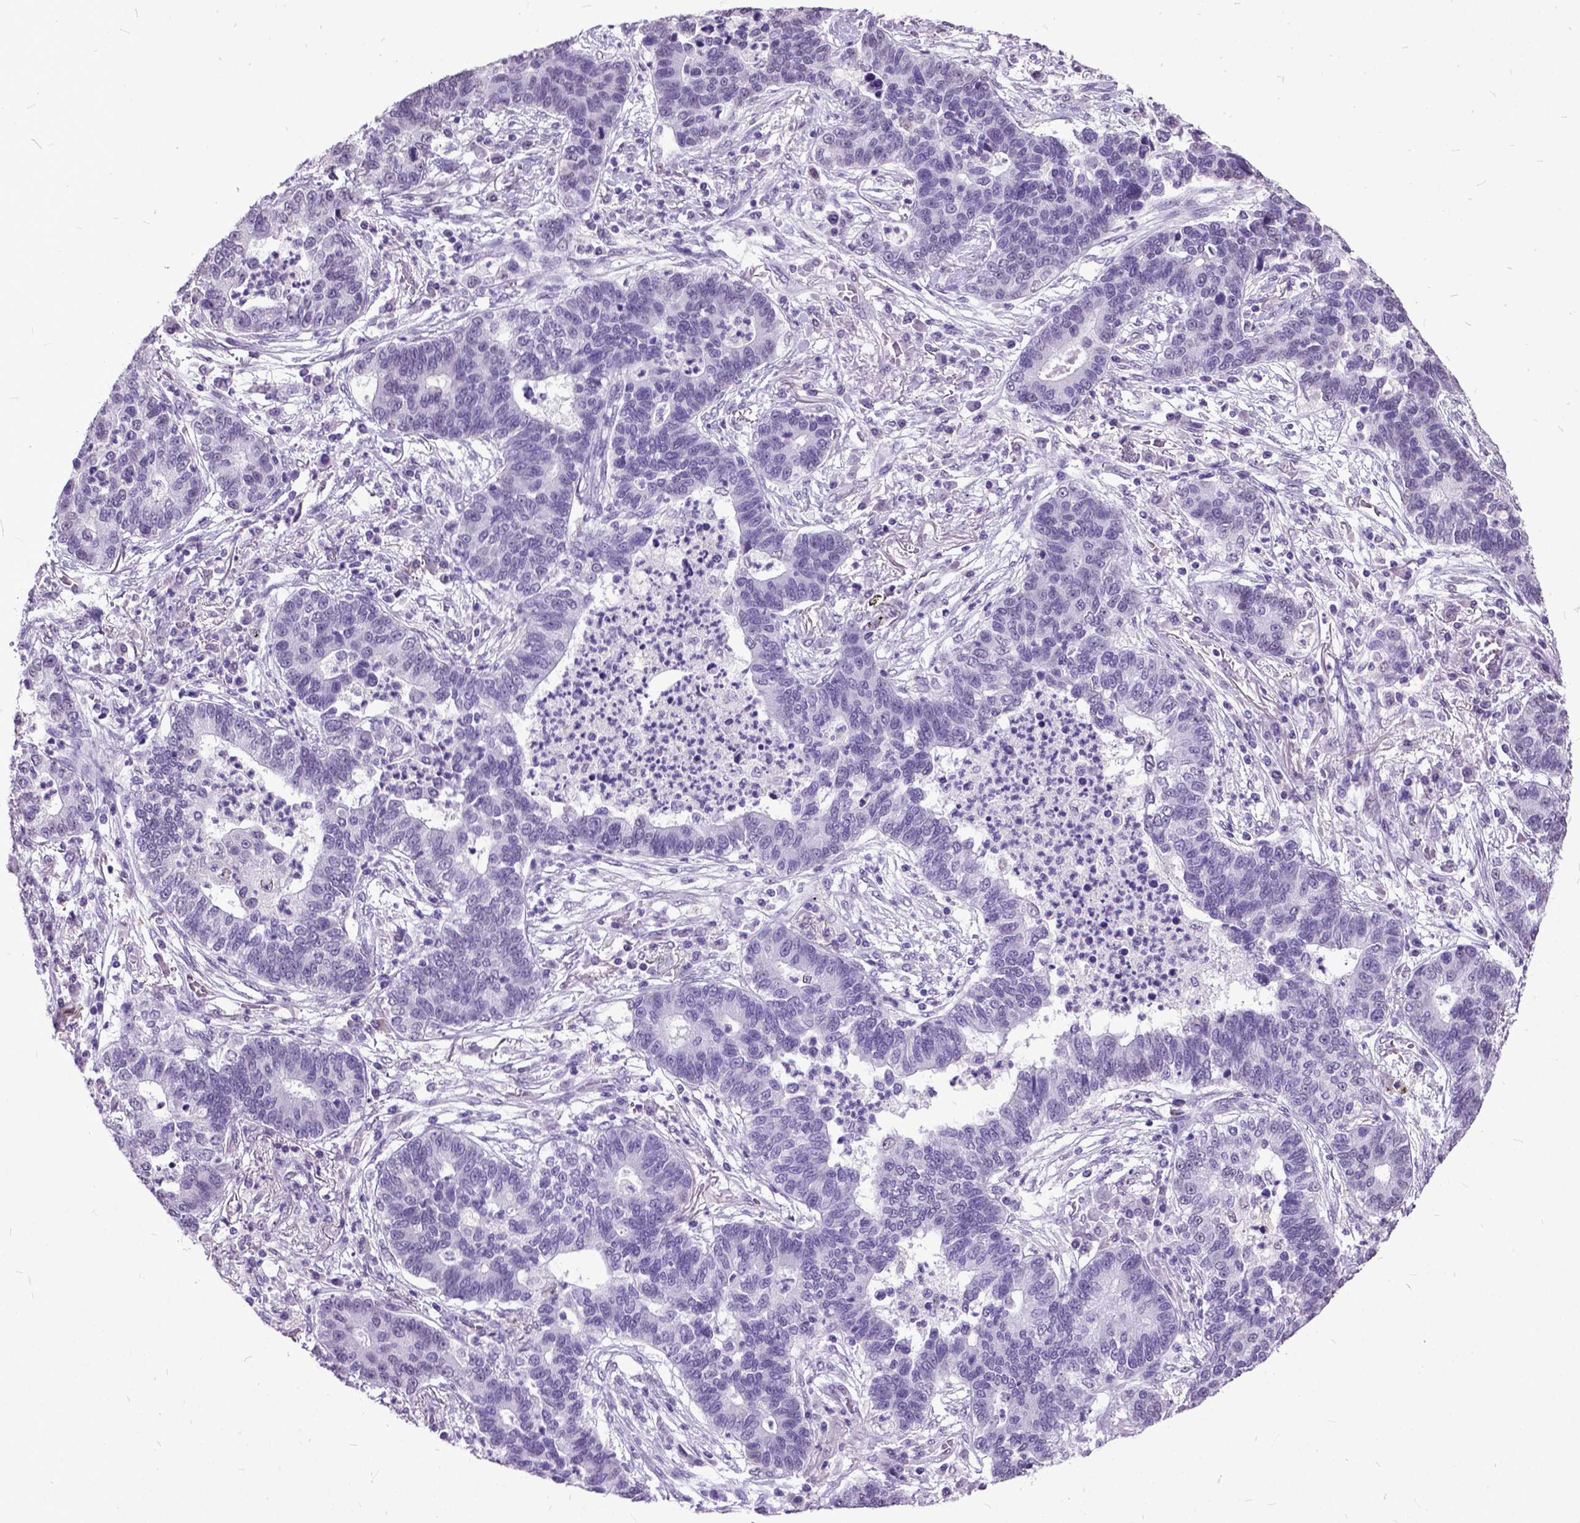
{"staining": {"intensity": "negative", "quantity": "none", "location": "none"}, "tissue": "lung cancer", "cell_type": "Tumor cells", "image_type": "cancer", "snomed": [{"axis": "morphology", "description": "Adenocarcinoma, NOS"}, {"axis": "topography", "description": "Lung"}], "caption": "A micrograph of human adenocarcinoma (lung) is negative for staining in tumor cells.", "gene": "MARCHF10", "patient": {"sex": "female", "age": 57}}